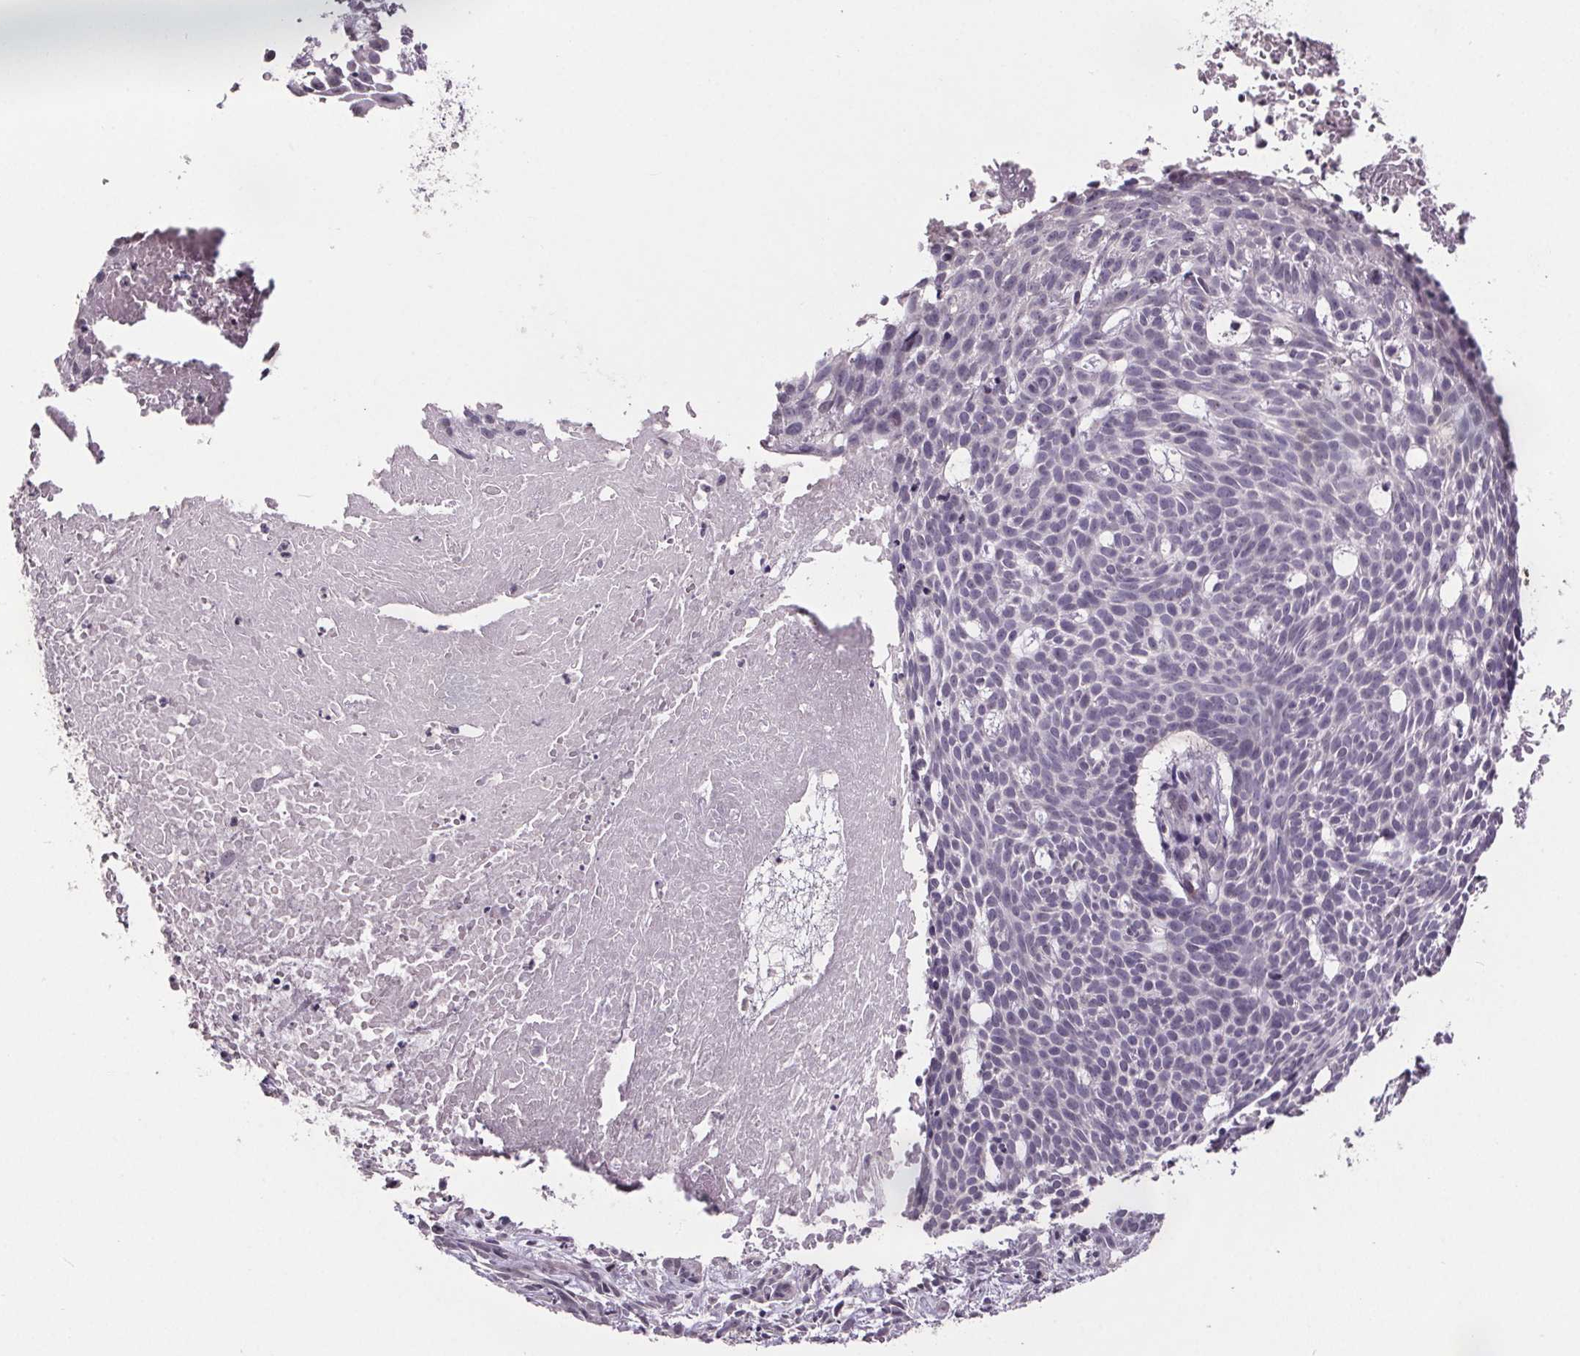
{"staining": {"intensity": "negative", "quantity": "none", "location": "none"}, "tissue": "skin cancer", "cell_type": "Tumor cells", "image_type": "cancer", "snomed": [{"axis": "morphology", "description": "Basal cell carcinoma"}, {"axis": "topography", "description": "Skin"}], "caption": "Skin basal cell carcinoma stained for a protein using immunohistochemistry (IHC) demonstrates no expression tumor cells.", "gene": "NKX6-1", "patient": {"sex": "male", "age": 59}}